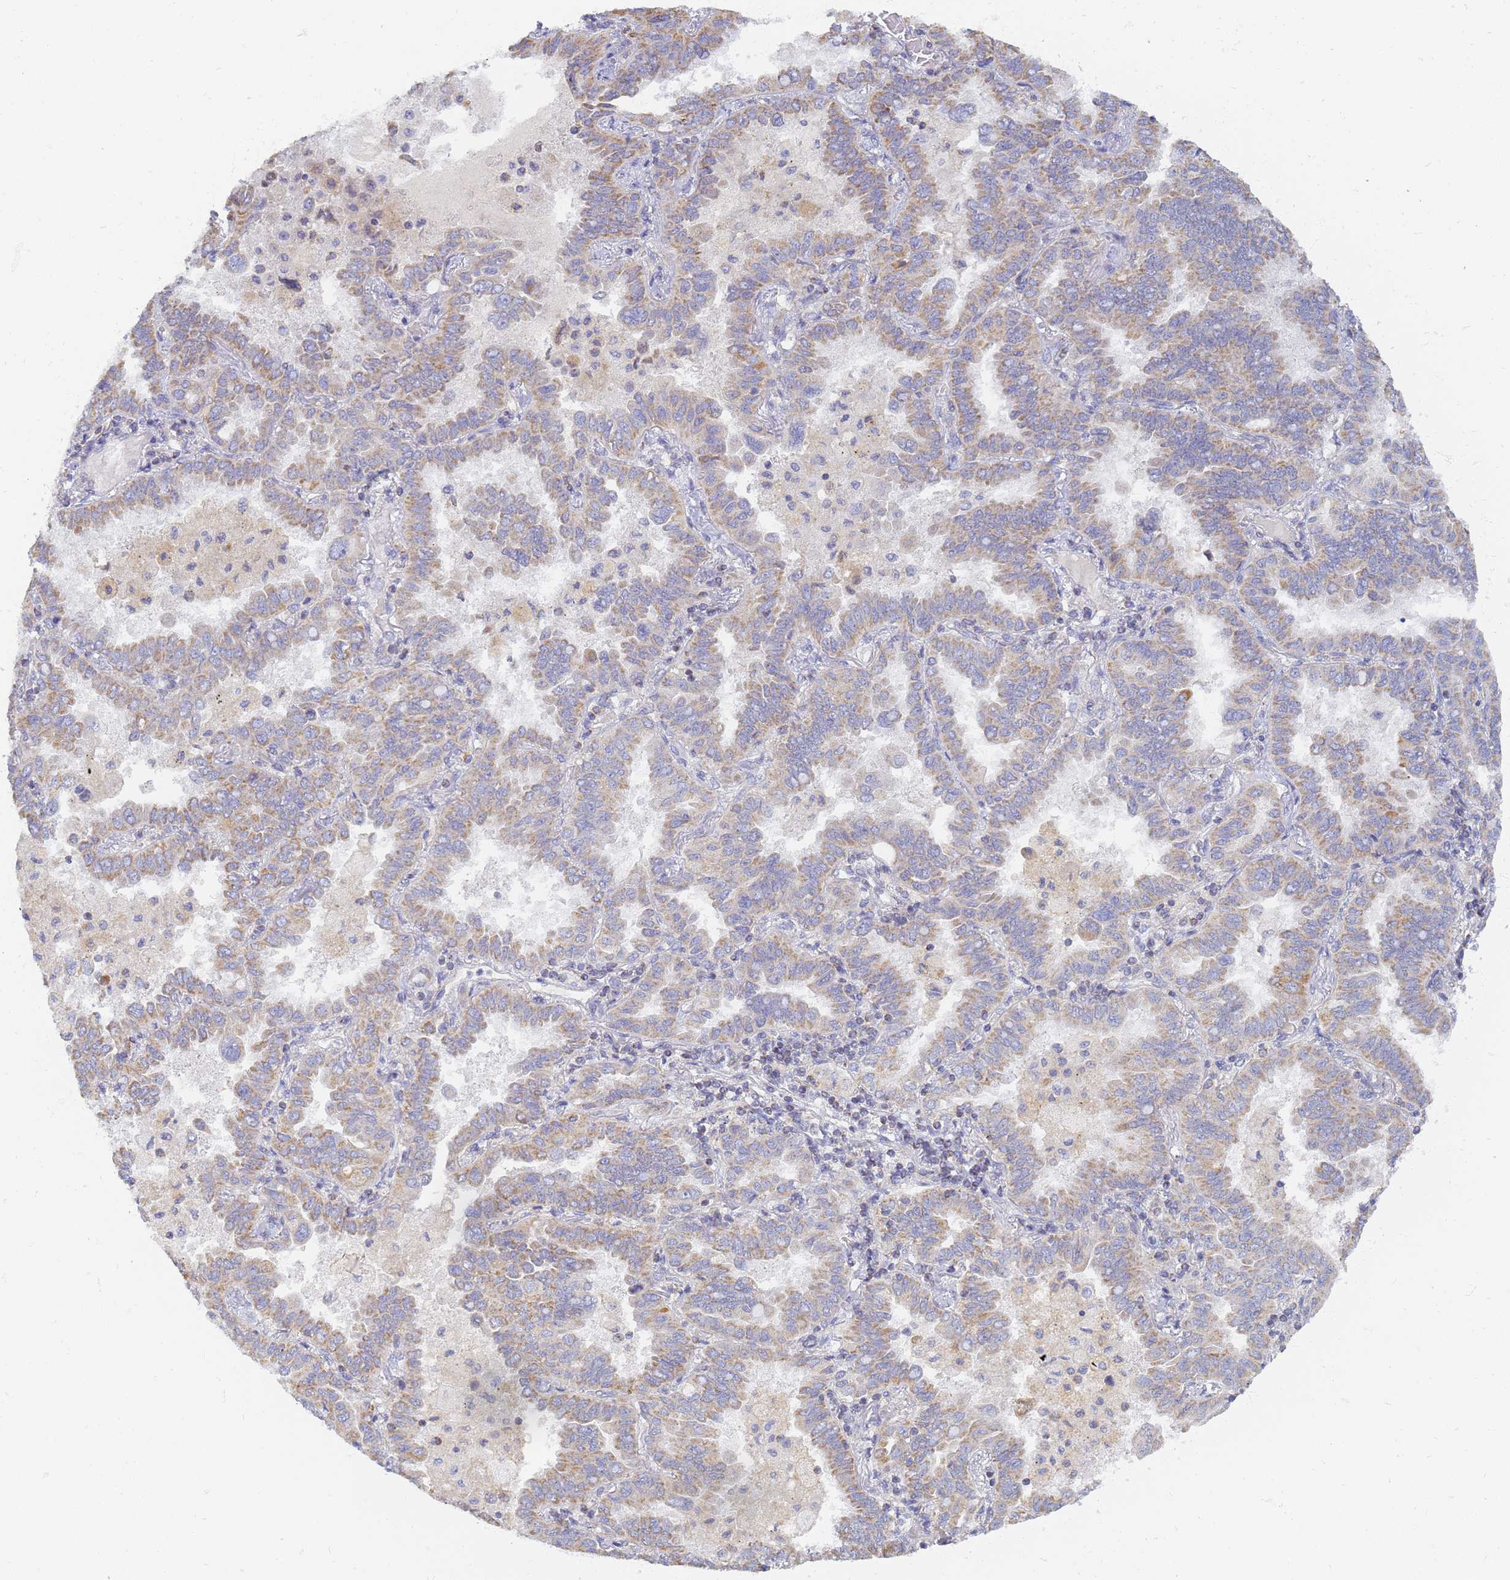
{"staining": {"intensity": "moderate", "quantity": "25%-75%", "location": "cytoplasmic/membranous"}, "tissue": "lung cancer", "cell_type": "Tumor cells", "image_type": "cancer", "snomed": [{"axis": "morphology", "description": "Adenocarcinoma, NOS"}, {"axis": "topography", "description": "Lung"}], "caption": "An image of human lung adenocarcinoma stained for a protein reveals moderate cytoplasmic/membranous brown staining in tumor cells. The staining was performed using DAB, with brown indicating positive protein expression. Nuclei are stained blue with hematoxylin.", "gene": "UTP23", "patient": {"sex": "male", "age": 64}}